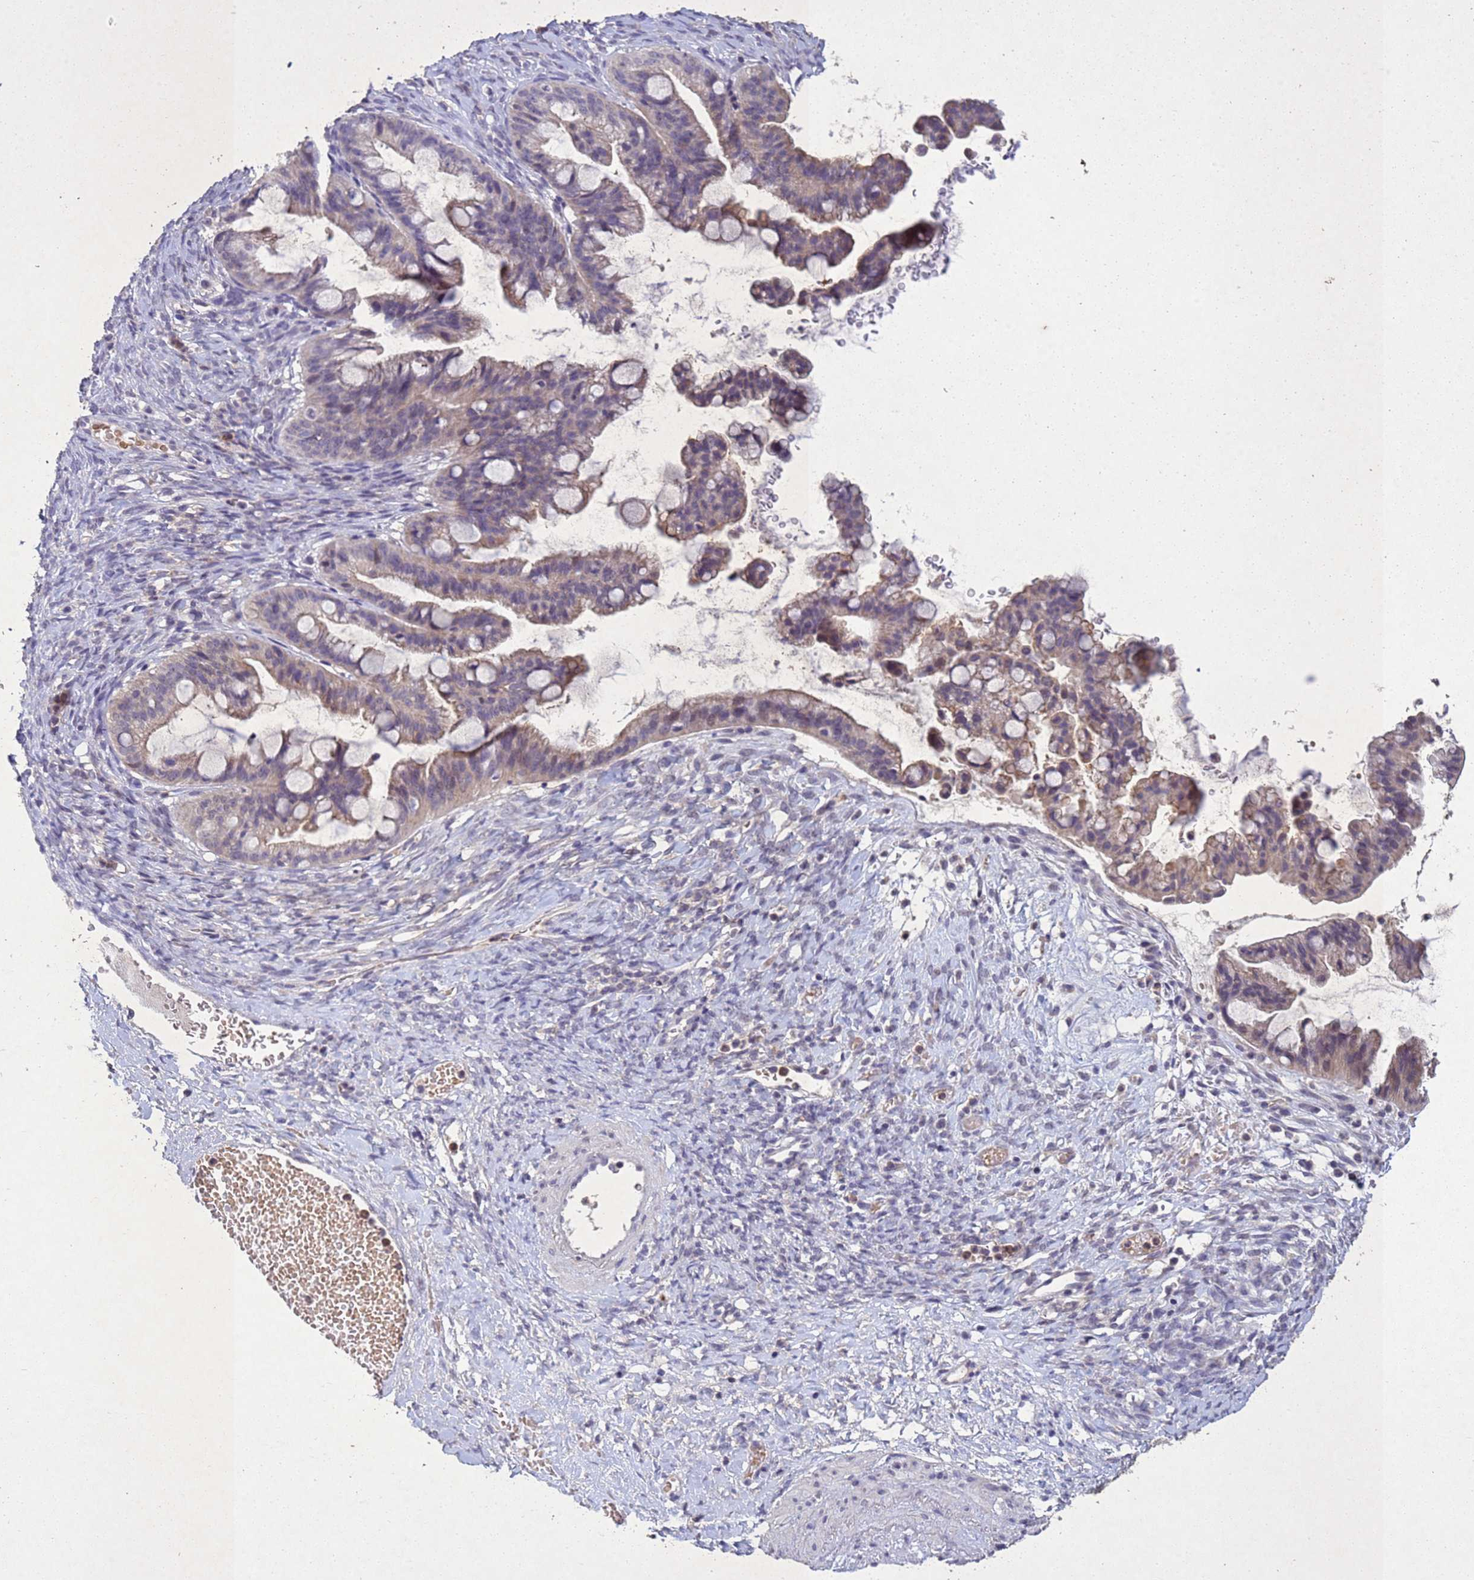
{"staining": {"intensity": "weak", "quantity": "<25%", "location": "cytoplasmic/membranous"}, "tissue": "ovarian cancer", "cell_type": "Tumor cells", "image_type": "cancer", "snomed": [{"axis": "morphology", "description": "Cystadenocarcinoma, mucinous, NOS"}, {"axis": "topography", "description": "Ovary"}], "caption": "This is an immunohistochemistry micrograph of human ovarian cancer. There is no expression in tumor cells.", "gene": "NLRP11", "patient": {"sex": "female", "age": 73}}